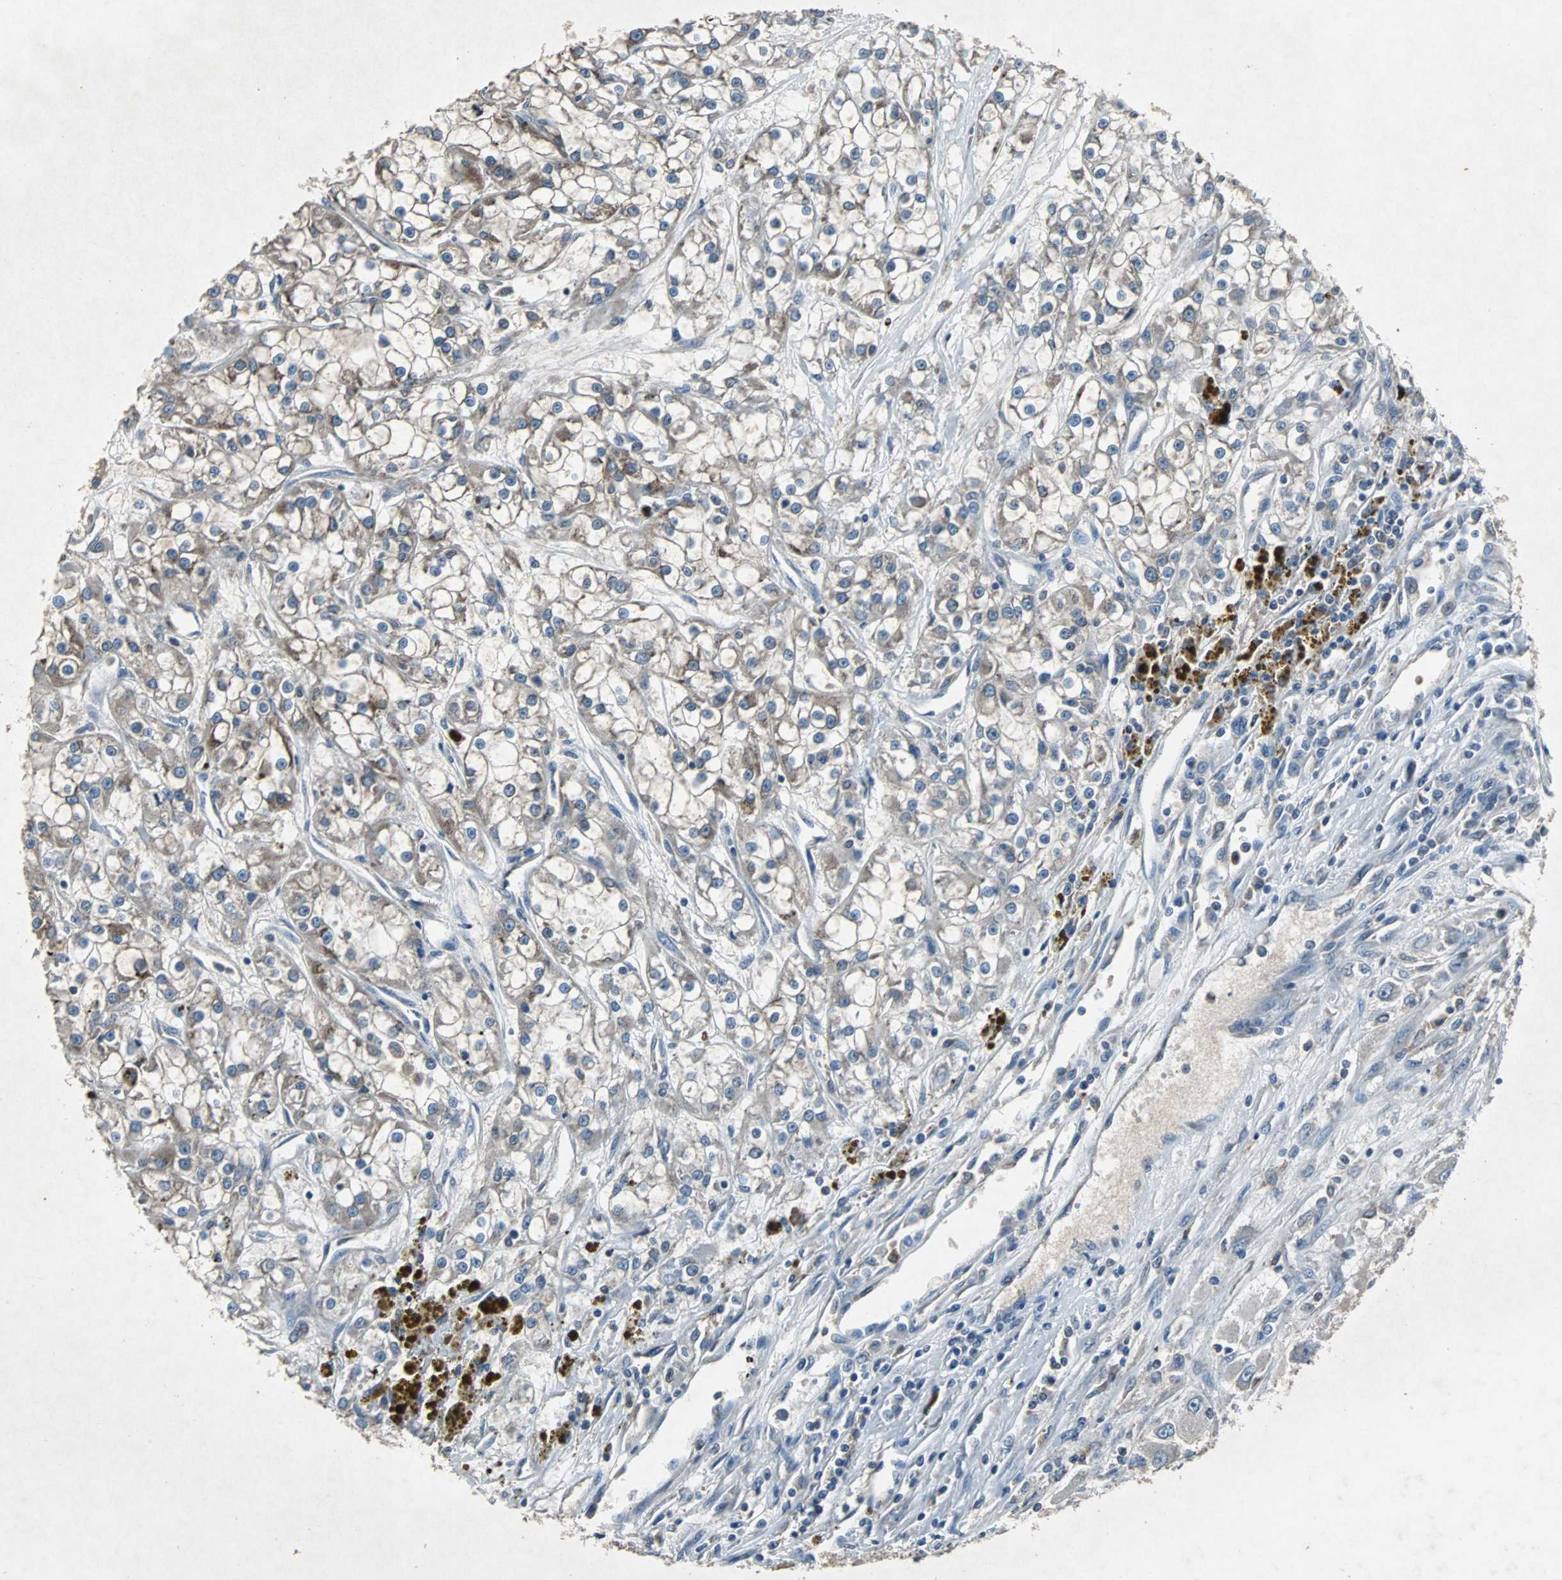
{"staining": {"intensity": "weak", "quantity": "25%-75%", "location": "cytoplasmic/membranous"}, "tissue": "renal cancer", "cell_type": "Tumor cells", "image_type": "cancer", "snomed": [{"axis": "morphology", "description": "Adenocarcinoma, NOS"}, {"axis": "topography", "description": "Kidney"}], "caption": "There is low levels of weak cytoplasmic/membranous expression in tumor cells of renal cancer, as demonstrated by immunohistochemical staining (brown color).", "gene": "SOS1", "patient": {"sex": "female", "age": 52}}